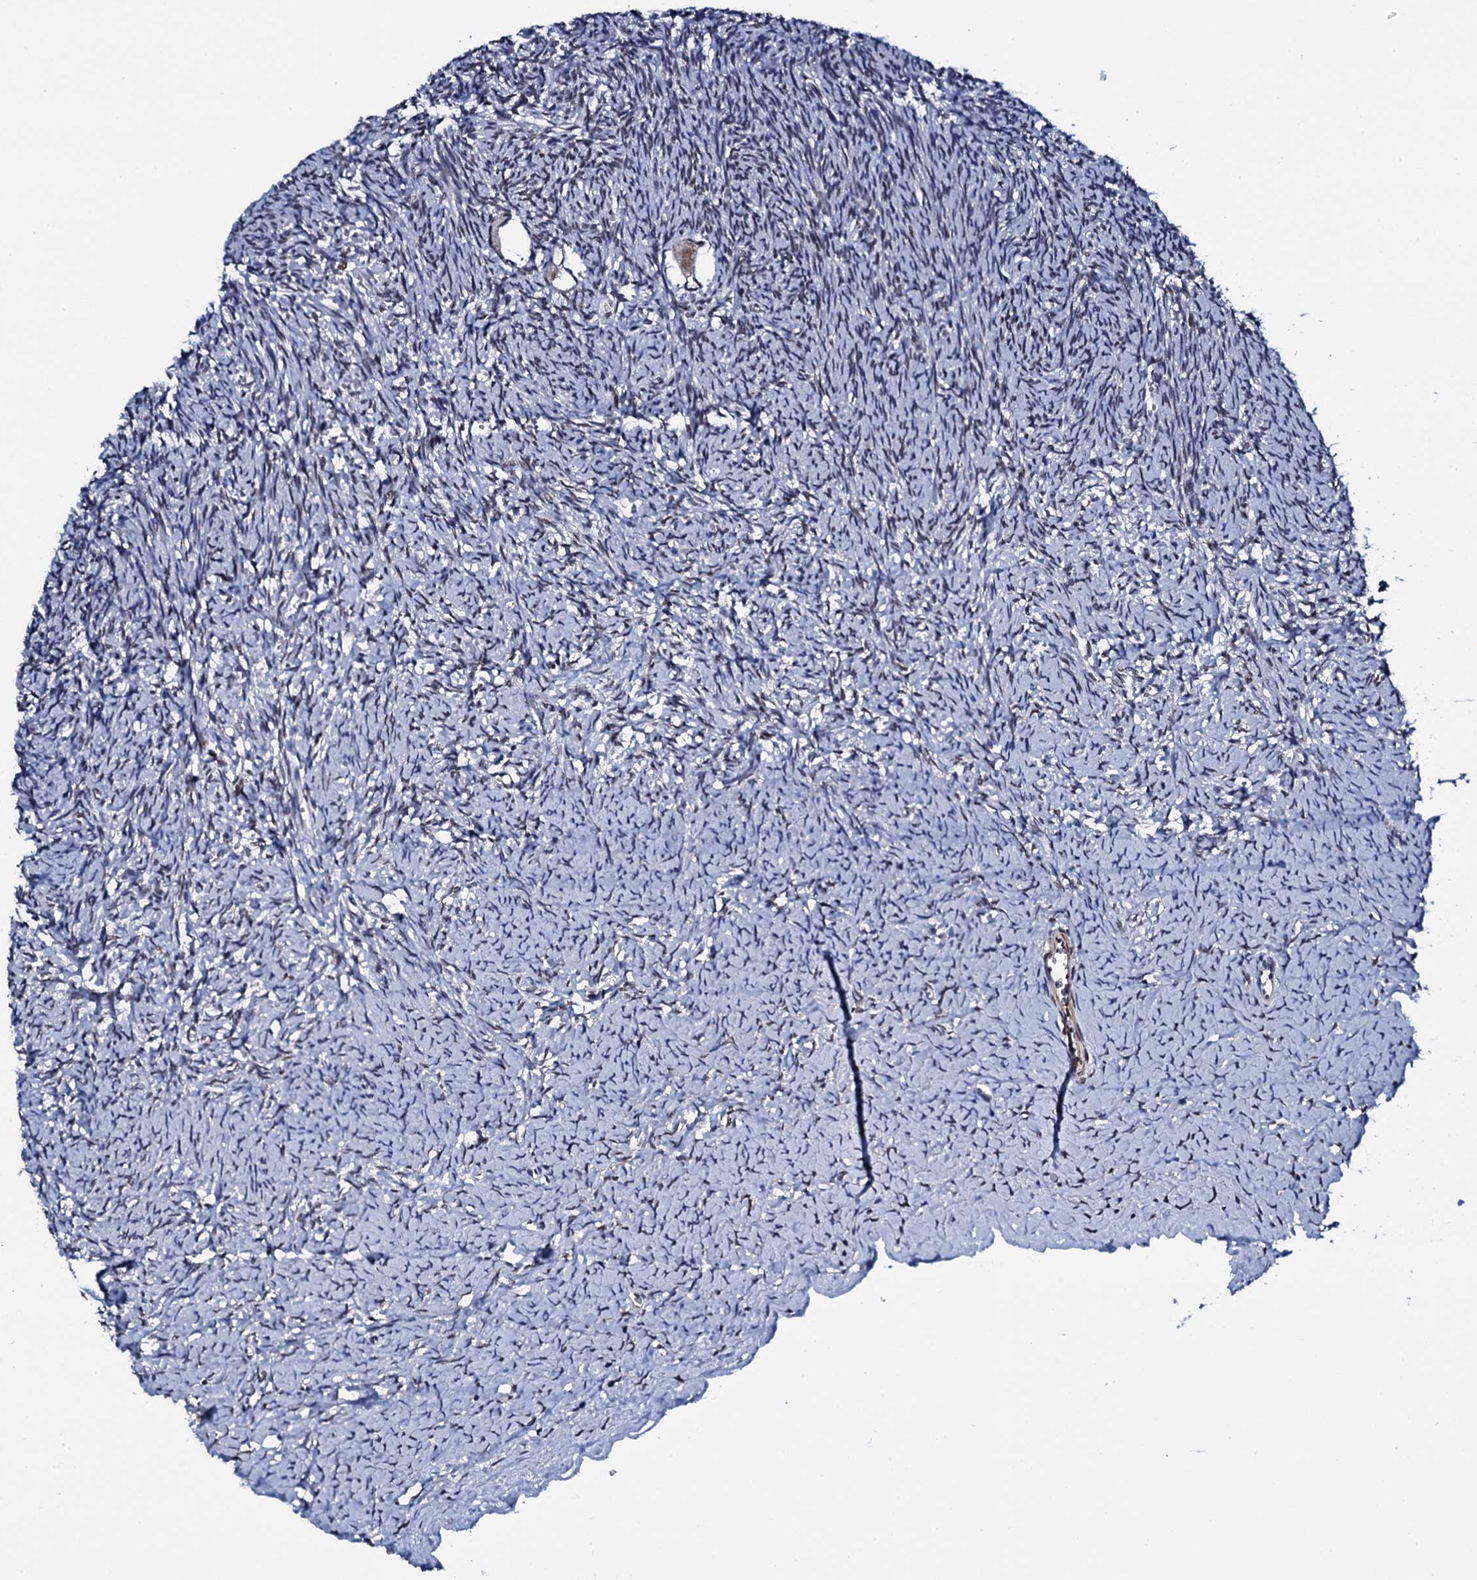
{"staining": {"intensity": "moderate", "quantity": ">75%", "location": "nuclear"}, "tissue": "ovary", "cell_type": "Follicle cells", "image_type": "normal", "snomed": [{"axis": "morphology", "description": "Normal tissue, NOS"}, {"axis": "topography", "description": "Ovary"}], "caption": "DAB immunohistochemical staining of unremarkable ovary shows moderate nuclear protein positivity in about >75% of follicle cells. (DAB IHC, brown staining for protein, blue staining for nuclei).", "gene": "CWC15", "patient": {"sex": "female", "age": 39}}